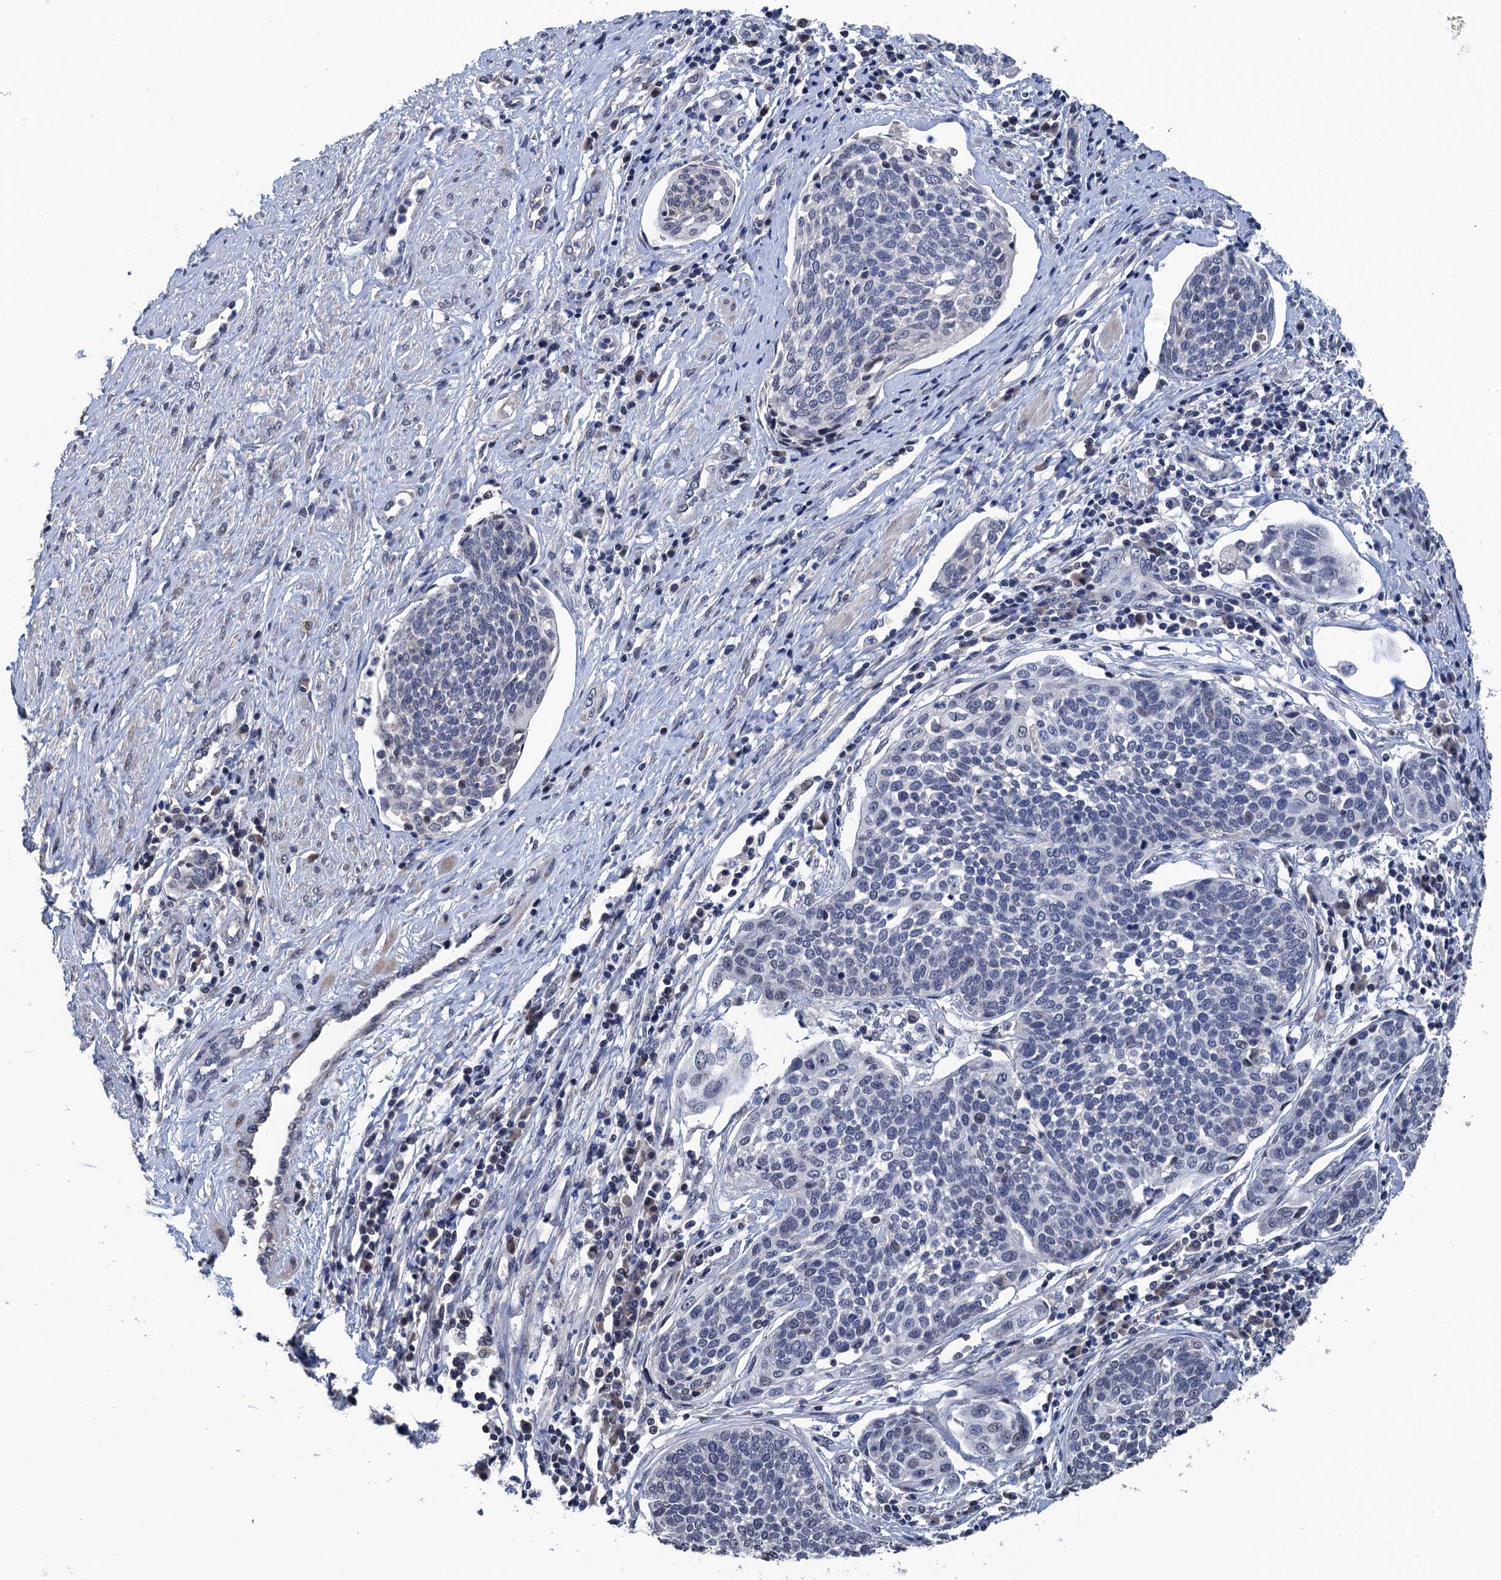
{"staining": {"intensity": "negative", "quantity": "none", "location": "none"}, "tissue": "cervical cancer", "cell_type": "Tumor cells", "image_type": "cancer", "snomed": [{"axis": "morphology", "description": "Squamous cell carcinoma, NOS"}, {"axis": "topography", "description": "Cervix"}], "caption": "Immunohistochemistry (IHC) image of human squamous cell carcinoma (cervical) stained for a protein (brown), which exhibits no positivity in tumor cells.", "gene": "ART5", "patient": {"sex": "female", "age": 34}}